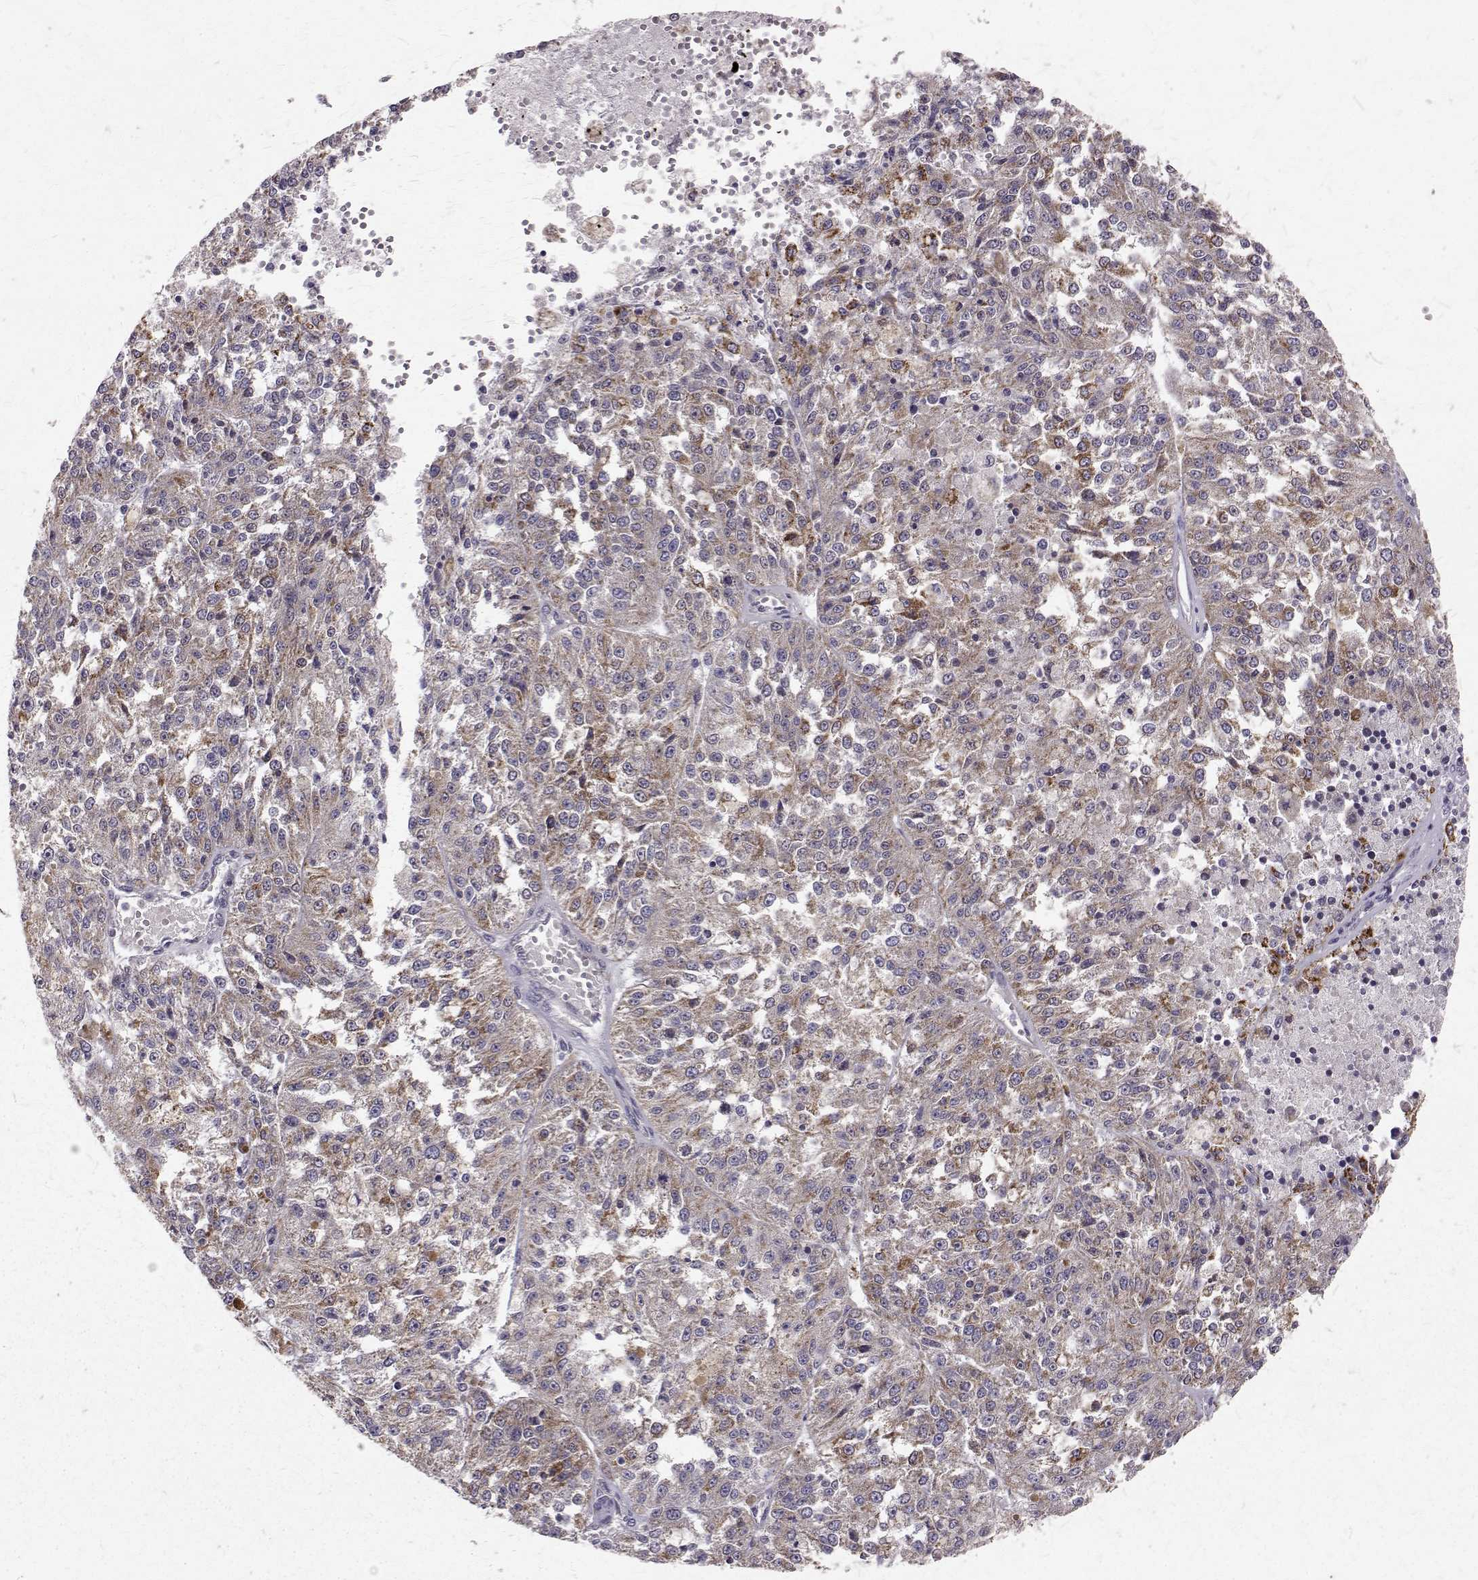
{"staining": {"intensity": "moderate", "quantity": "<25%", "location": "cytoplasmic/membranous"}, "tissue": "melanoma", "cell_type": "Tumor cells", "image_type": "cancer", "snomed": [{"axis": "morphology", "description": "Malignant melanoma, Metastatic site"}, {"axis": "topography", "description": "Lymph node"}], "caption": "Immunohistochemistry micrograph of human melanoma stained for a protein (brown), which exhibits low levels of moderate cytoplasmic/membranous positivity in about <25% of tumor cells.", "gene": "ARFGAP1", "patient": {"sex": "female", "age": 64}}